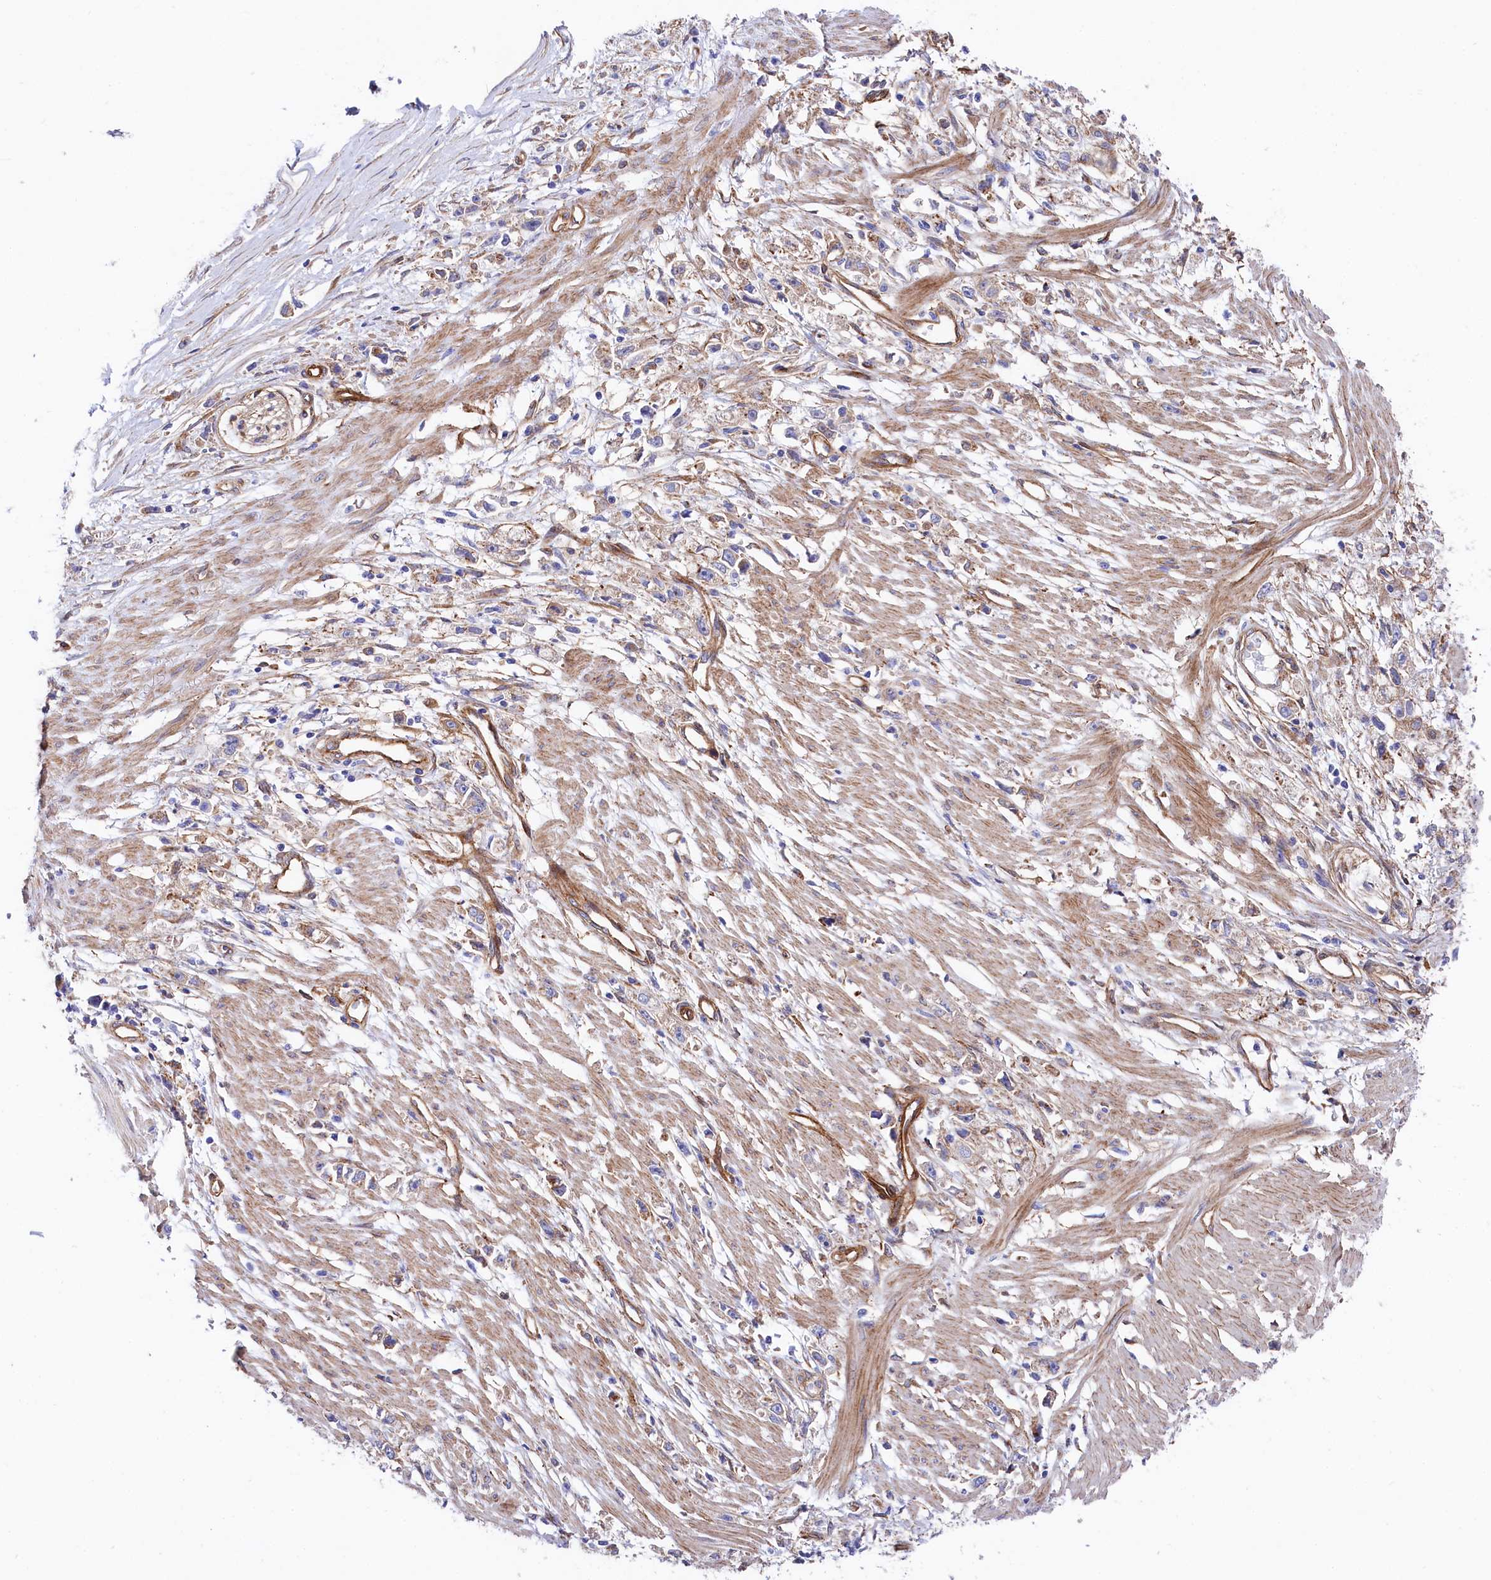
{"staining": {"intensity": "negative", "quantity": "none", "location": "none"}, "tissue": "stomach cancer", "cell_type": "Tumor cells", "image_type": "cancer", "snomed": [{"axis": "morphology", "description": "Adenocarcinoma, NOS"}, {"axis": "topography", "description": "Stomach"}], "caption": "DAB immunohistochemical staining of adenocarcinoma (stomach) demonstrates no significant staining in tumor cells. (Stains: DAB IHC with hematoxylin counter stain, Microscopy: brightfield microscopy at high magnification).", "gene": "TNKS1BP1", "patient": {"sex": "female", "age": 59}}